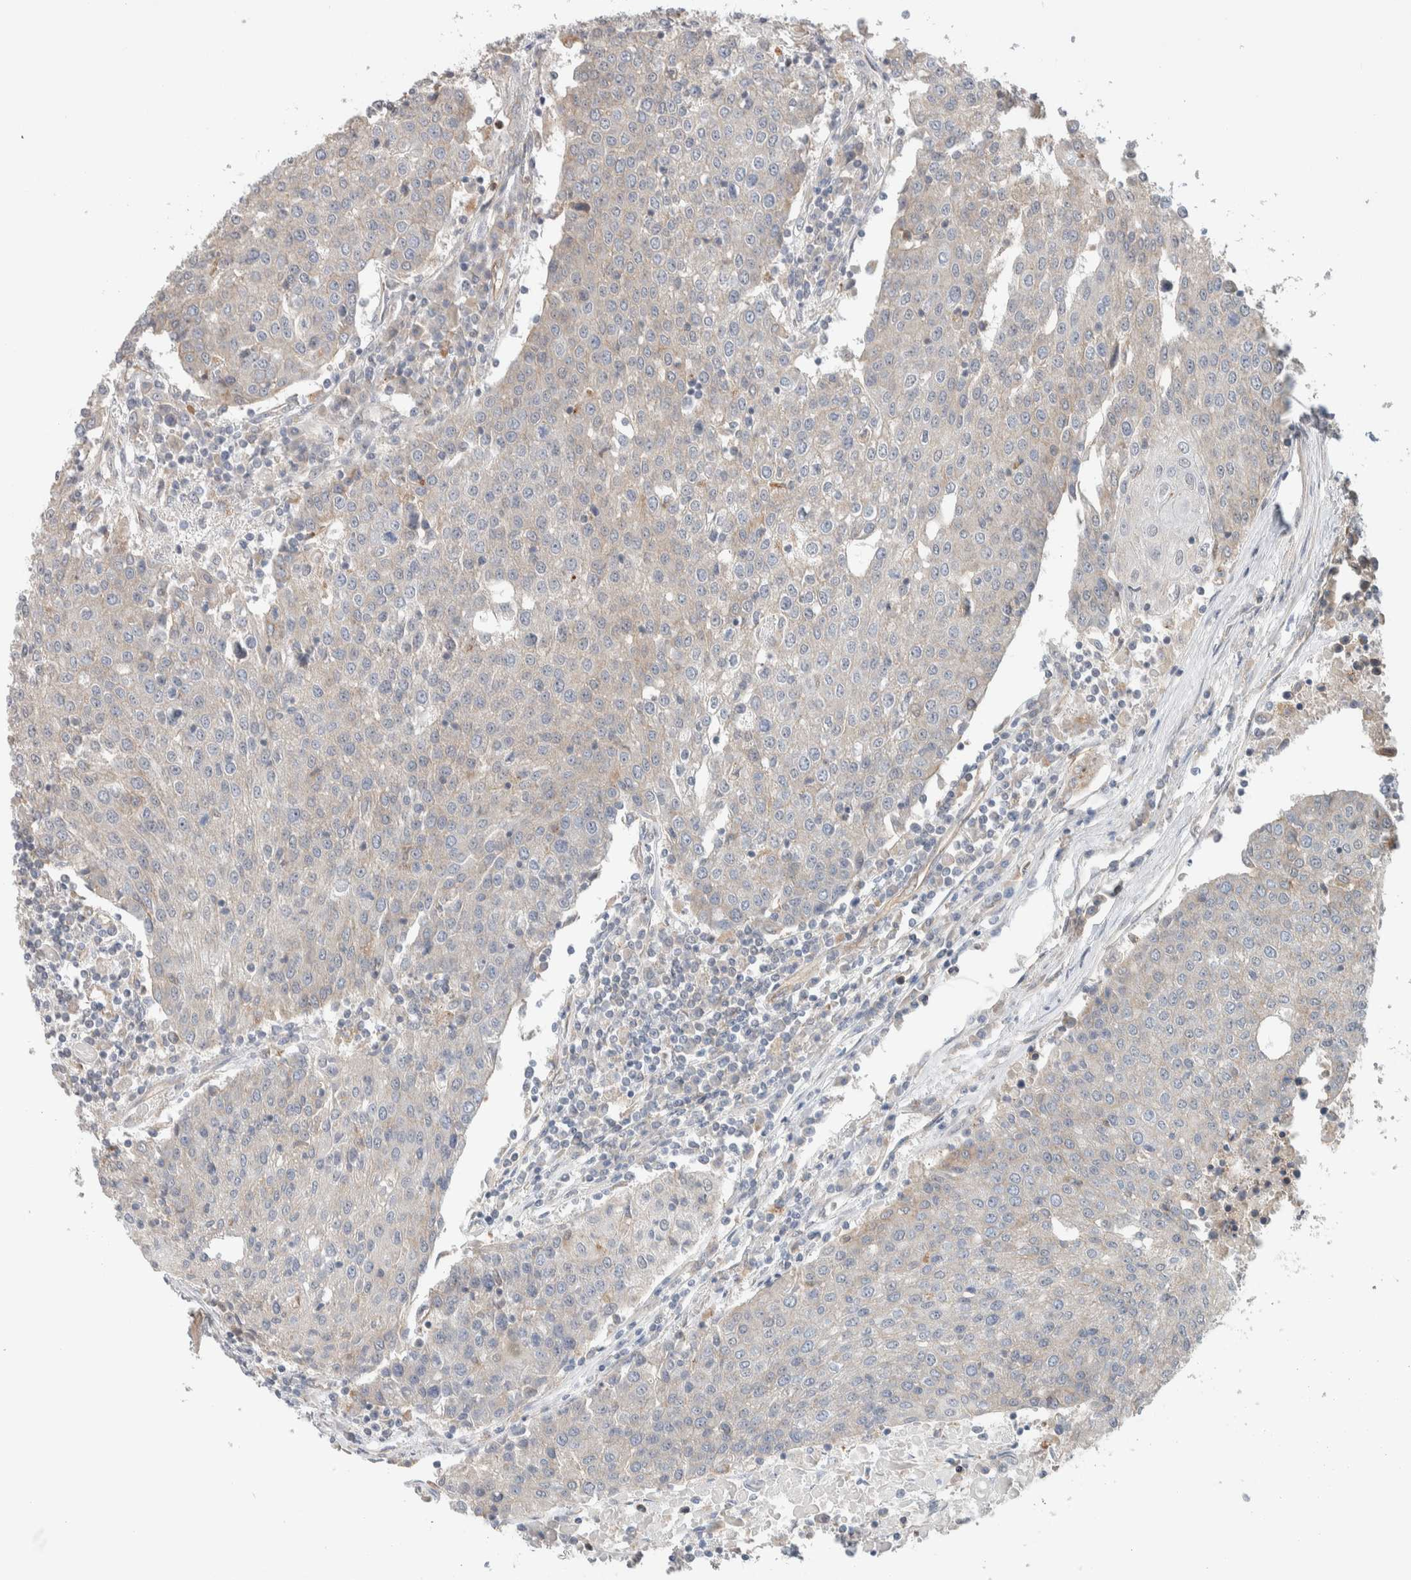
{"staining": {"intensity": "negative", "quantity": "none", "location": "none"}, "tissue": "urothelial cancer", "cell_type": "Tumor cells", "image_type": "cancer", "snomed": [{"axis": "morphology", "description": "Urothelial carcinoma, High grade"}, {"axis": "topography", "description": "Urinary bladder"}], "caption": "Urothelial carcinoma (high-grade) stained for a protein using IHC reveals no staining tumor cells.", "gene": "DEPTOR", "patient": {"sex": "female", "age": 85}}